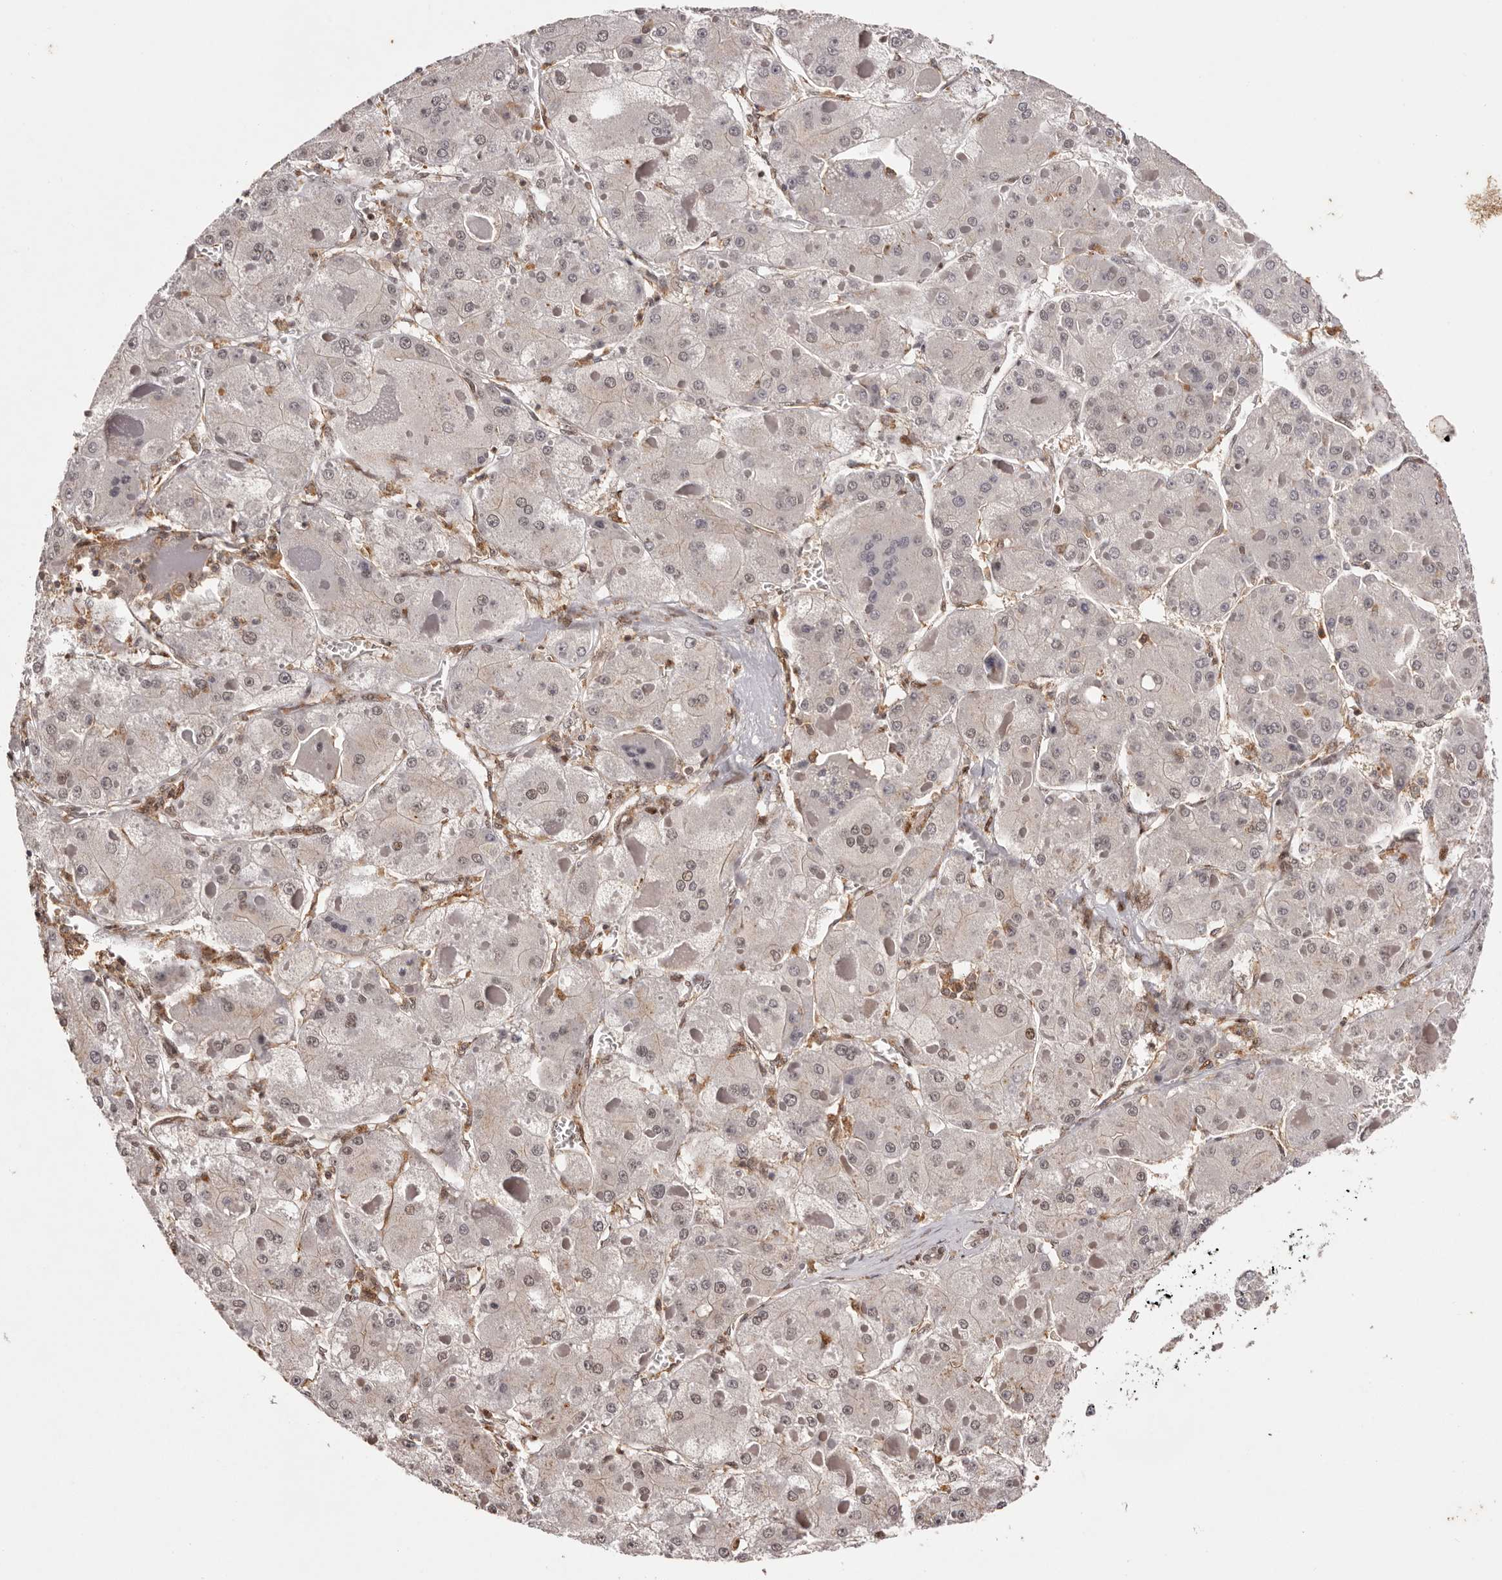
{"staining": {"intensity": "weak", "quantity": "<25%", "location": "nuclear"}, "tissue": "liver cancer", "cell_type": "Tumor cells", "image_type": "cancer", "snomed": [{"axis": "morphology", "description": "Carcinoma, Hepatocellular, NOS"}, {"axis": "topography", "description": "Liver"}], "caption": "Tumor cells are negative for brown protein staining in liver cancer.", "gene": "FBXO5", "patient": {"sex": "female", "age": 73}}